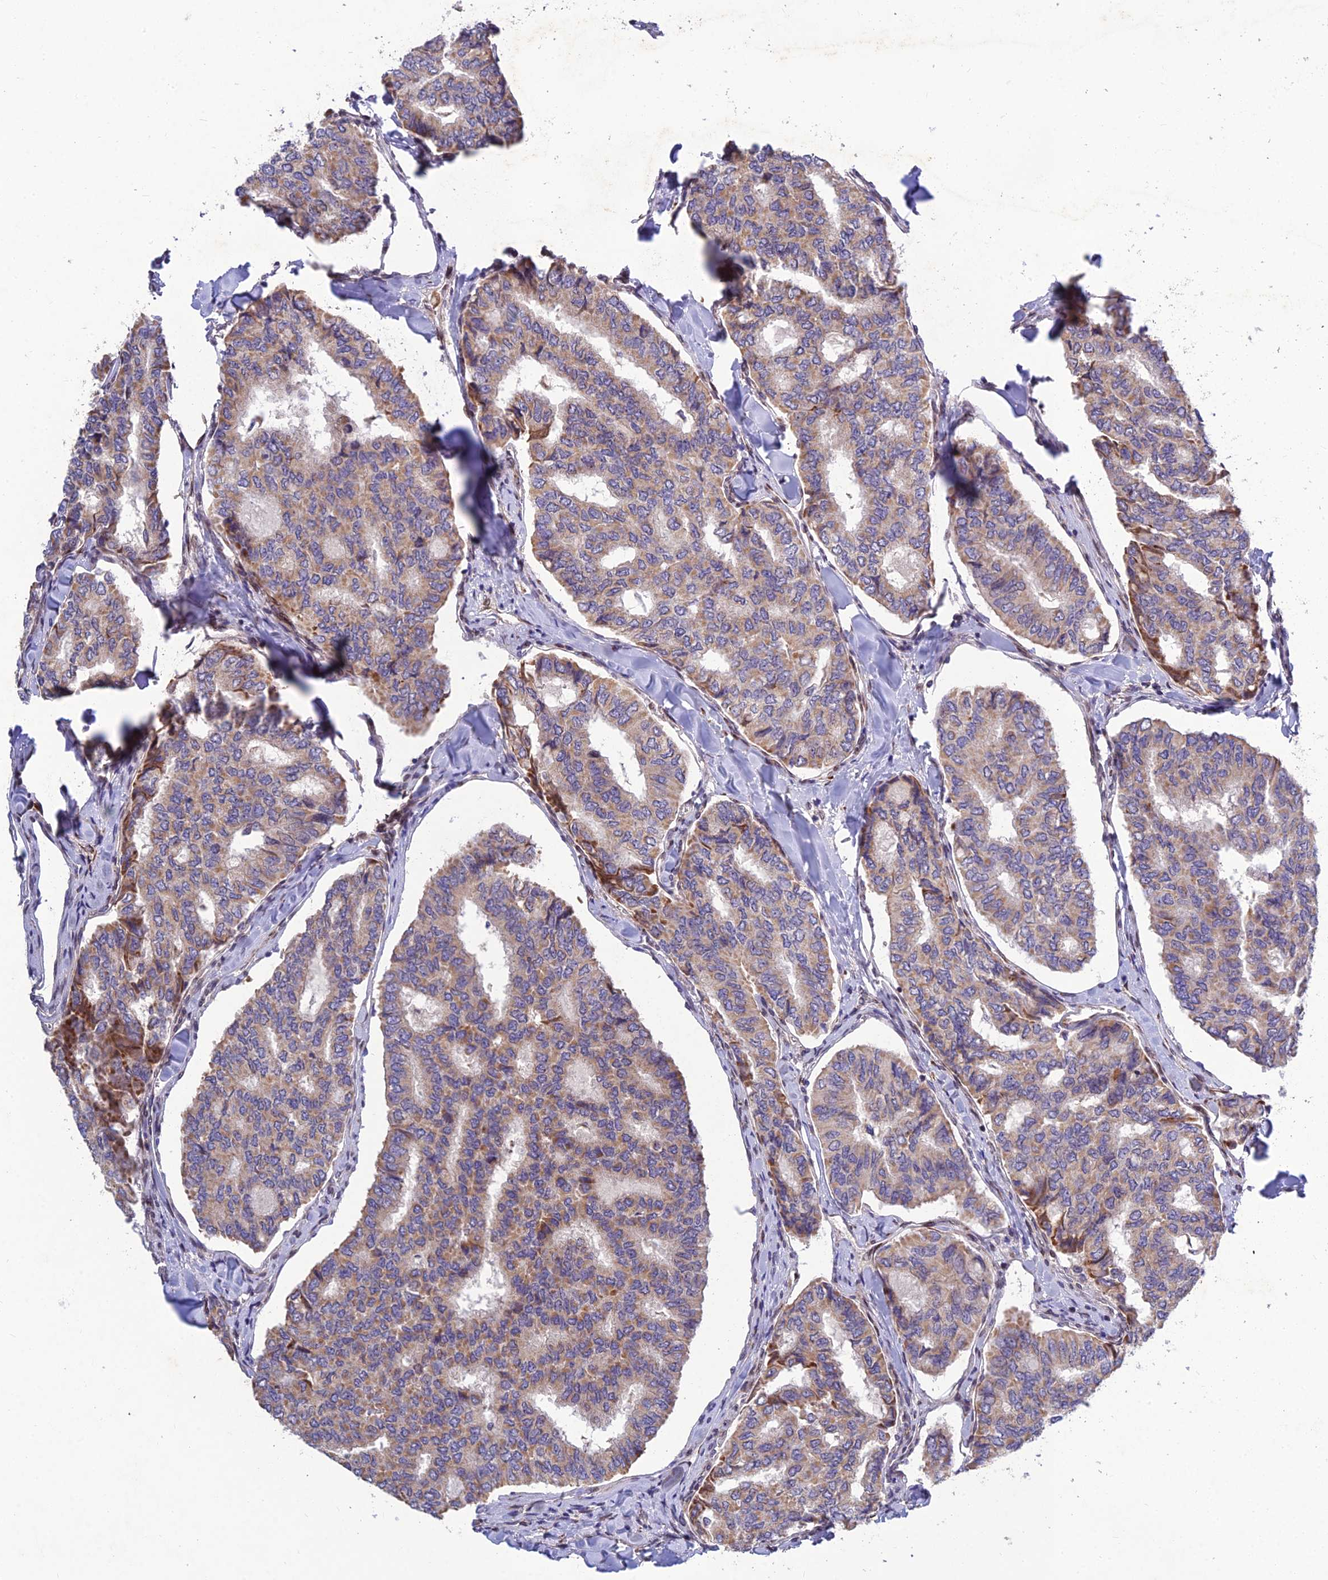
{"staining": {"intensity": "weak", "quantity": ">75%", "location": "cytoplasmic/membranous"}, "tissue": "thyroid cancer", "cell_type": "Tumor cells", "image_type": "cancer", "snomed": [{"axis": "morphology", "description": "Papillary adenocarcinoma, NOS"}, {"axis": "topography", "description": "Thyroid gland"}], "caption": "Papillary adenocarcinoma (thyroid) tissue demonstrates weak cytoplasmic/membranous positivity in about >75% of tumor cells", "gene": "MGAT2", "patient": {"sex": "female", "age": 35}}